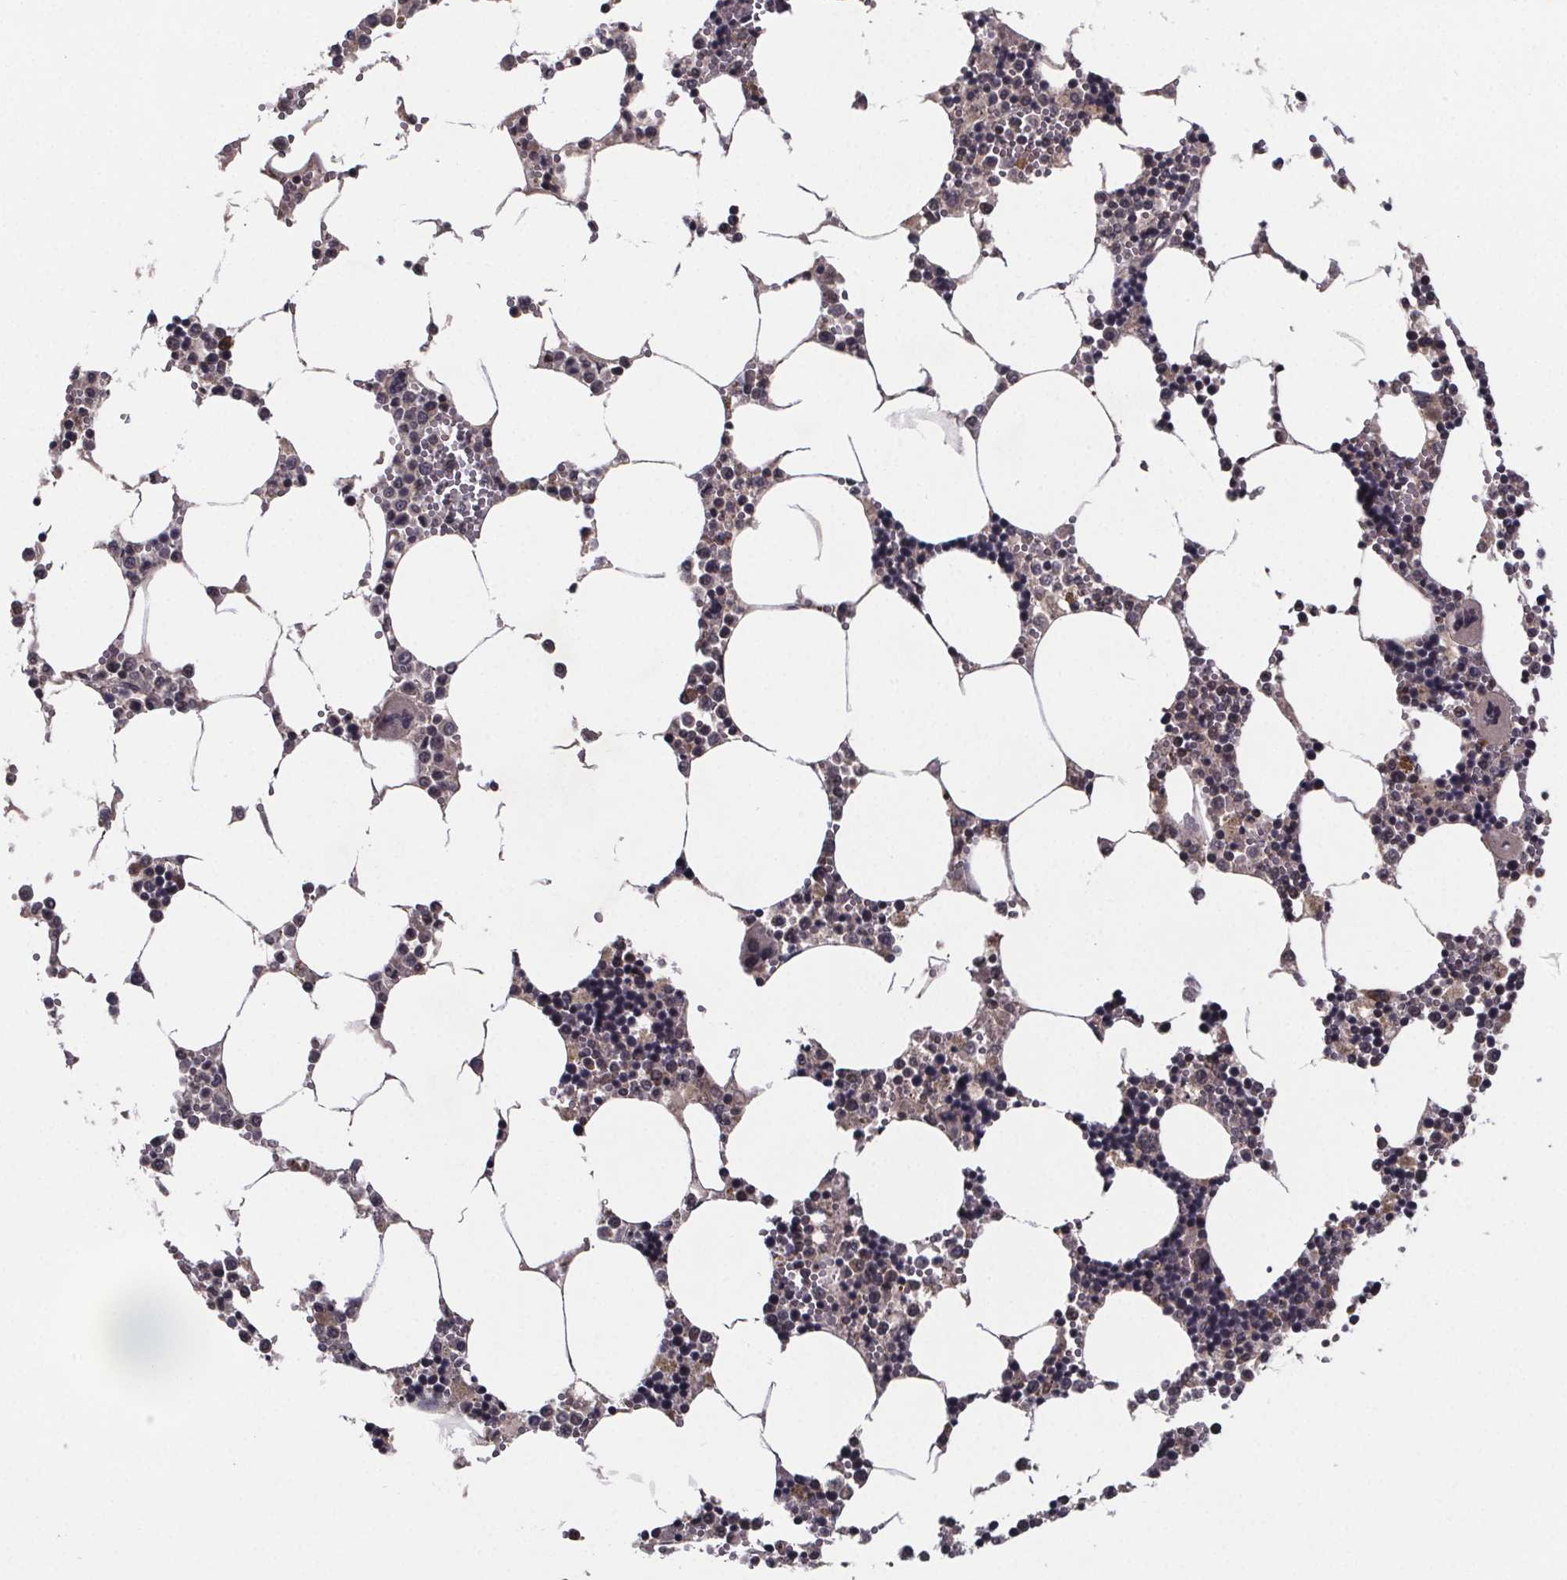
{"staining": {"intensity": "negative", "quantity": "none", "location": "none"}, "tissue": "bone marrow", "cell_type": "Hematopoietic cells", "image_type": "normal", "snomed": [{"axis": "morphology", "description": "Normal tissue, NOS"}, {"axis": "topography", "description": "Bone marrow"}], "caption": "Immunohistochemistry of unremarkable bone marrow shows no positivity in hematopoietic cells. (DAB (3,3'-diaminobenzidine) IHC, high magnification).", "gene": "FN3KRP", "patient": {"sex": "male", "age": 54}}